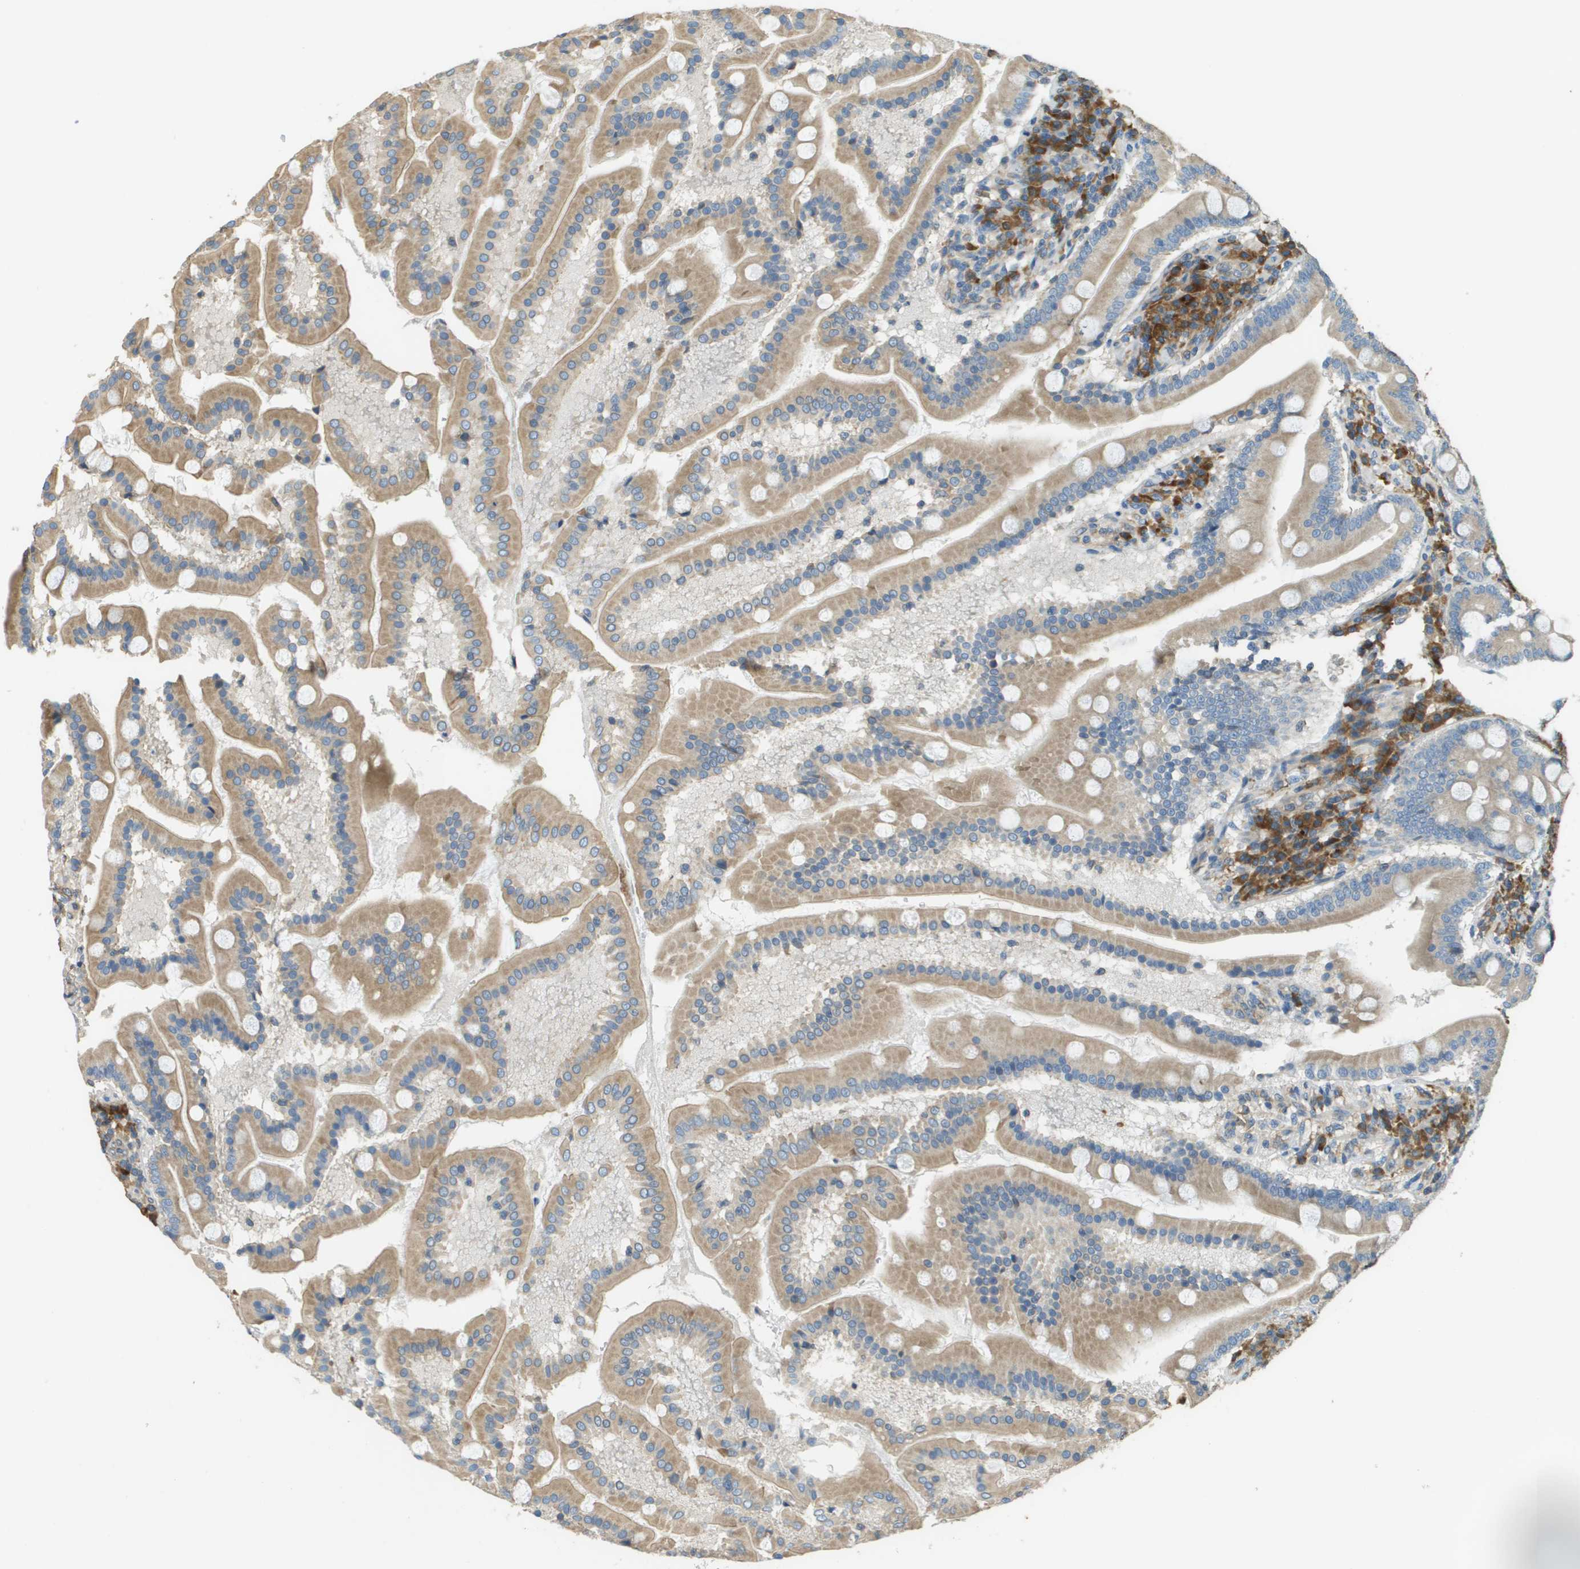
{"staining": {"intensity": "moderate", "quantity": ">75%", "location": "cytoplasmic/membranous"}, "tissue": "duodenum", "cell_type": "Glandular cells", "image_type": "normal", "snomed": [{"axis": "morphology", "description": "Normal tissue, NOS"}, {"axis": "topography", "description": "Duodenum"}], "caption": "Immunohistochemistry (IHC) (DAB) staining of benign duodenum reveals moderate cytoplasmic/membranous protein positivity in approximately >75% of glandular cells.", "gene": "DNAJB11", "patient": {"sex": "male", "age": 50}}